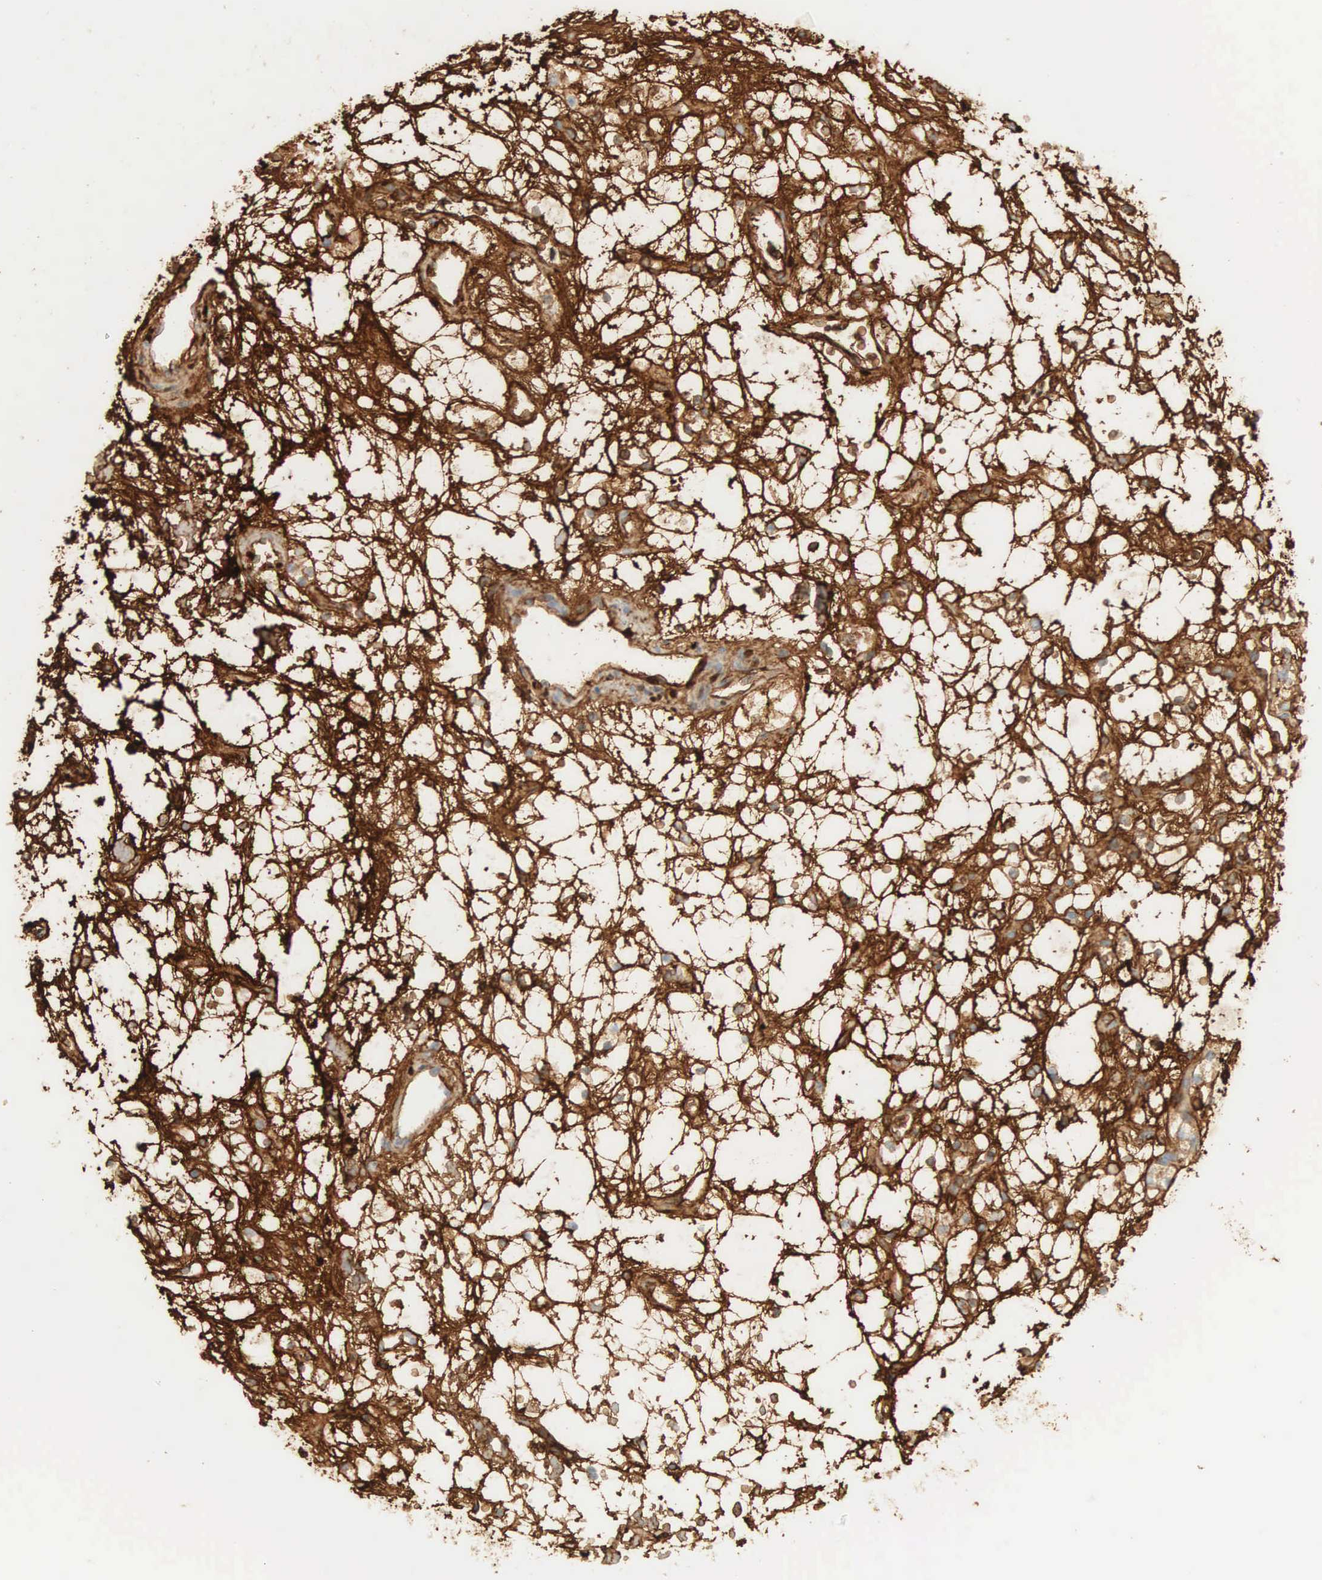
{"staining": {"intensity": "strong", "quantity": ">75%", "location": "cytoplasmic/membranous"}, "tissue": "renal cancer", "cell_type": "Tumor cells", "image_type": "cancer", "snomed": [{"axis": "morphology", "description": "Adenocarcinoma, NOS"}, {"axis": "topography", "description": "Kidney"}], "caption": "Protein expression analysis of adenocarcinoma (renal) demonstrates strong cytoplasmic/membranous positivity in about >75% of tumor cells.", "gene": "IGLC3", "patient": {"sex": "female", "age": 60}}